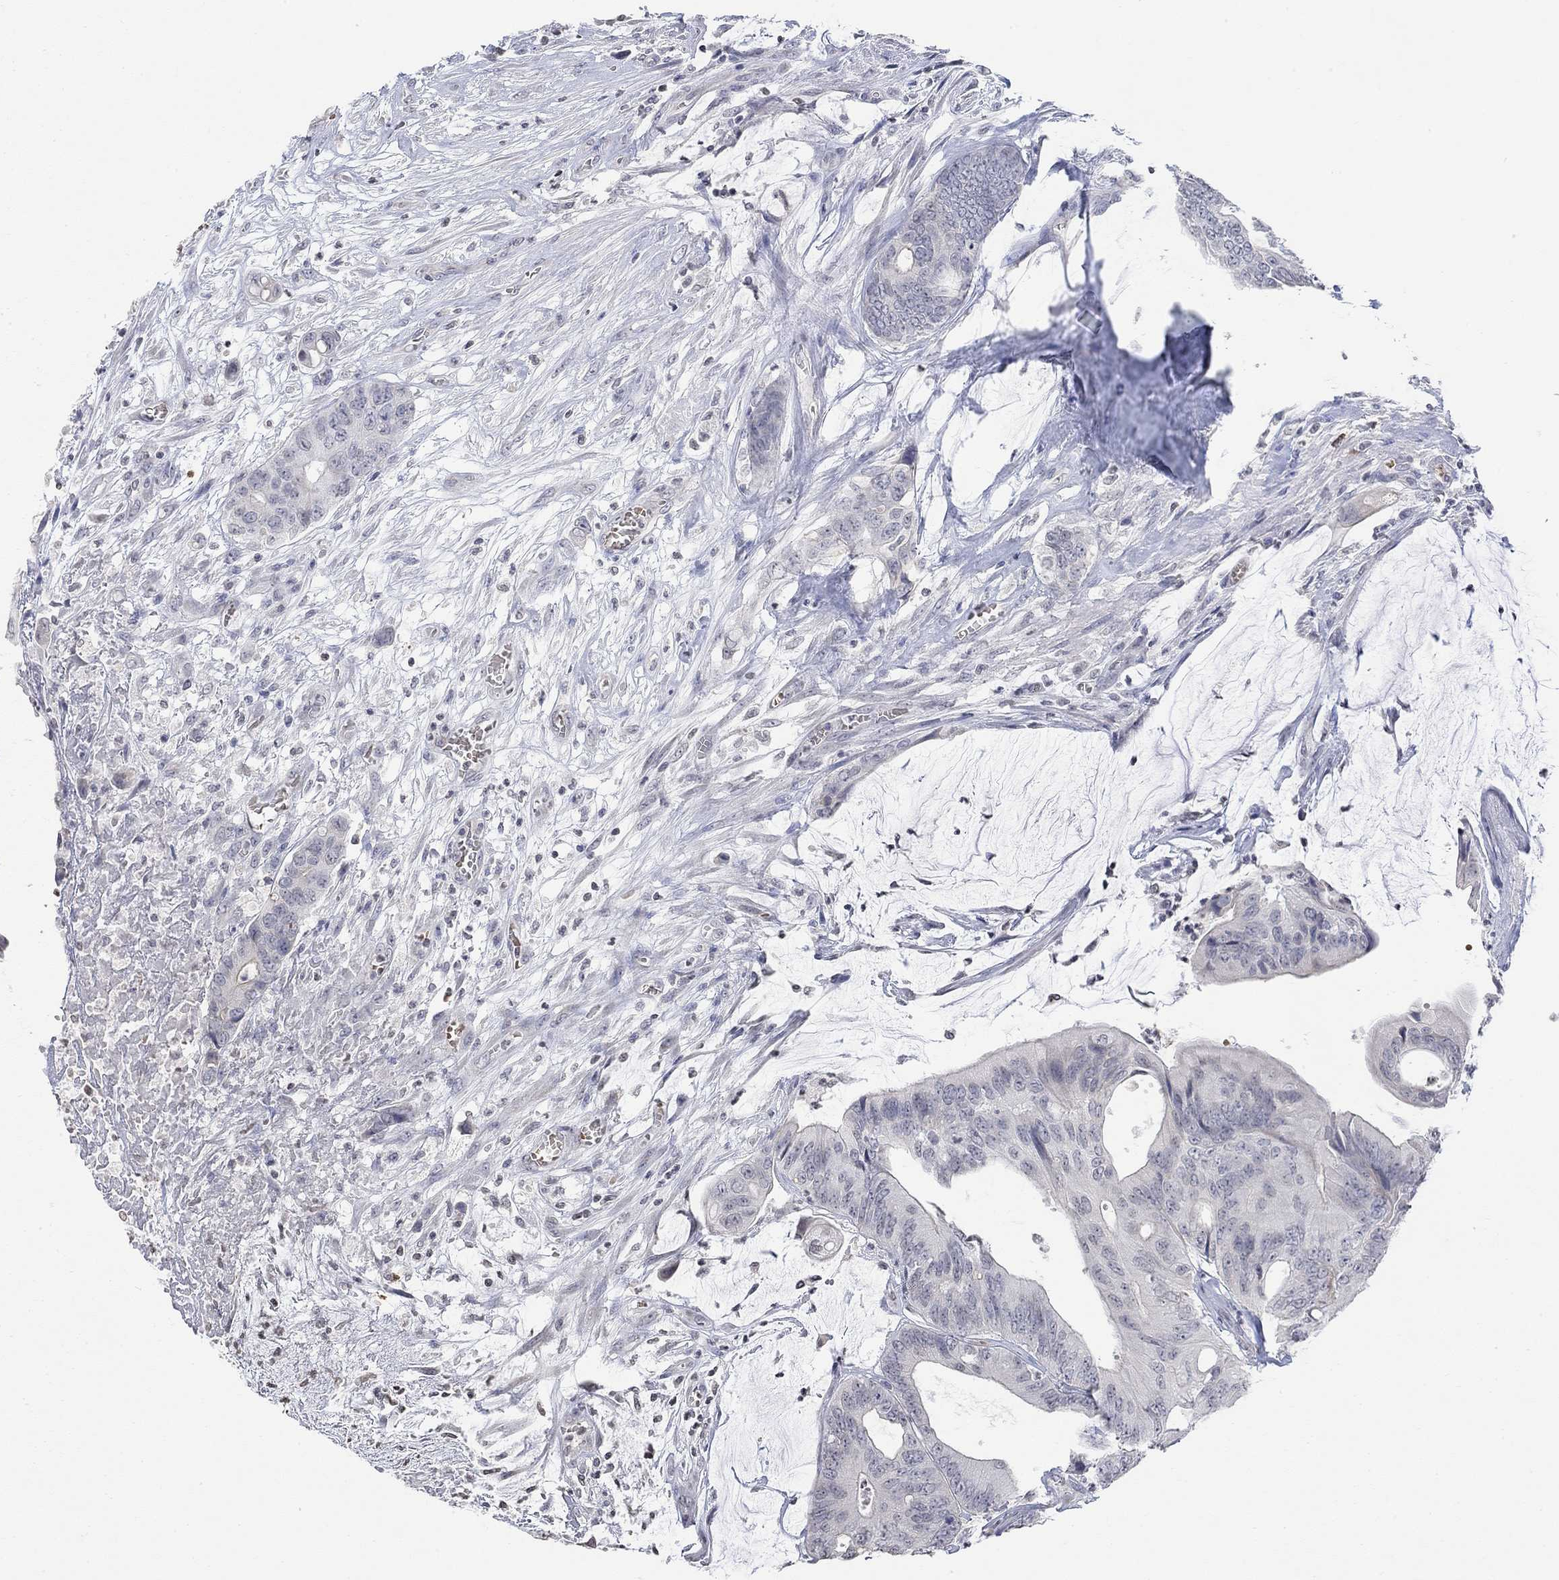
{"staining": {"intensity": "negative", "quantity": "none", "location": "none"}, "tissue": "colorectal cancer", "cell_type": "Tumor cells", "image_type": "cancer", "snomed": [{"axis": "morphology", "description": "Normal tissue, NOS"}, {"axis": "morphology", "description": "Adenocarcinoma, NOS"}, {"axis": "topography", "description": "Colon"}], "caption": "DAB (3,3'-diaminobenzidine) immunohistochemical staining of human adenocarcinoma (colorectal) reveals no significant positivity in tumor cells.", "gene": "TMEM255A", "patient": {"sex": "male", "age": 65}}